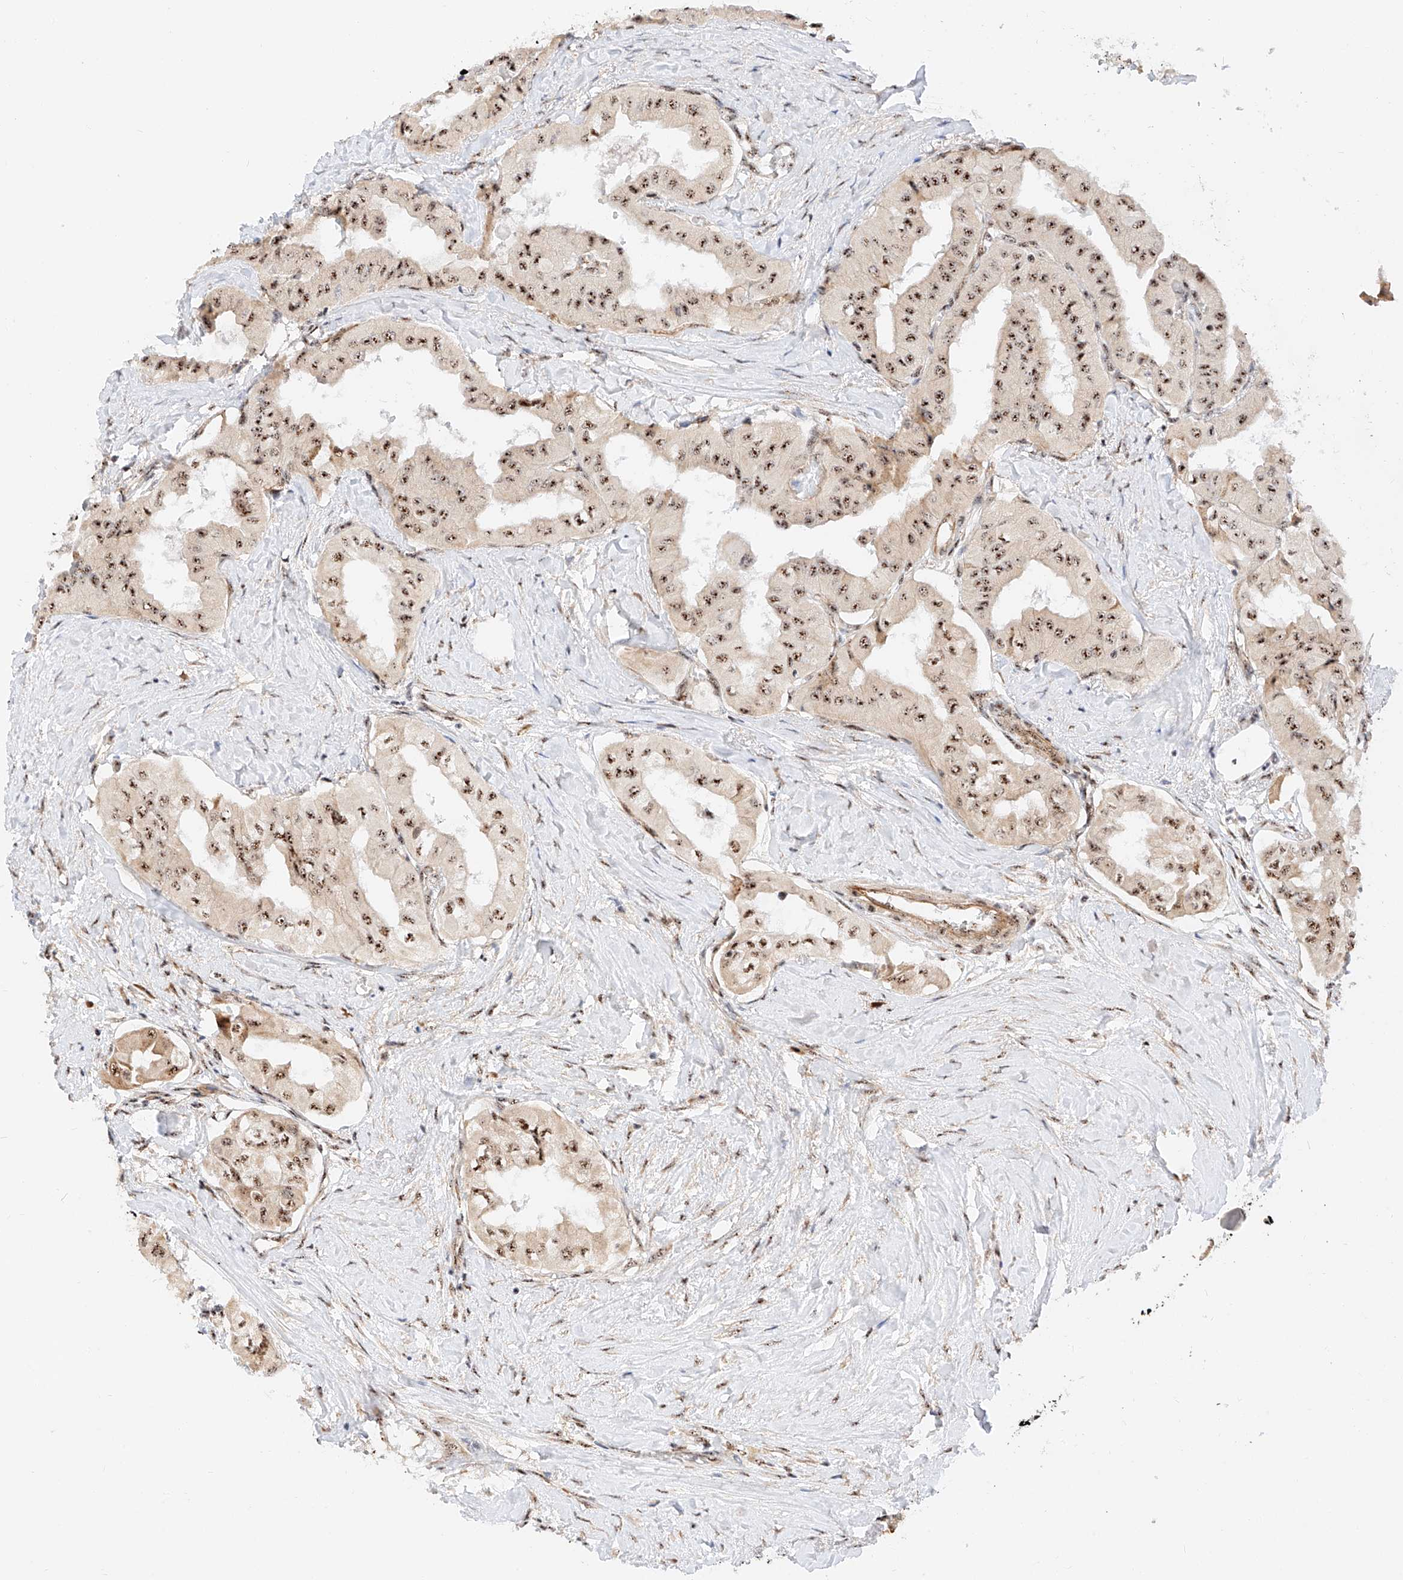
{"staining": {"intensity": "moderate", "quantity": ">75%", "location": "nuclear"}, "tissue": "thyroid cancer", "cell_type": "Tumor cells", "image_type": "cancer", "snomed": [{"axis": "morphology", "description": "Papillary adenocarcinoma, NOS"}, {"axis": "topography", "description": "Thyroid gland"}], "caption": "The image exhibits immunohistochemical staining of papillary adenocarcinoma (thyroid). There is moderate nuclear positivity is appreciated in about >75% of tumor cells. (DAB IHC, brown staining for protein, blue staining for nuclei).", "gene": "ATXN7L2", "patient": {"sex": "female", "age": 59}}